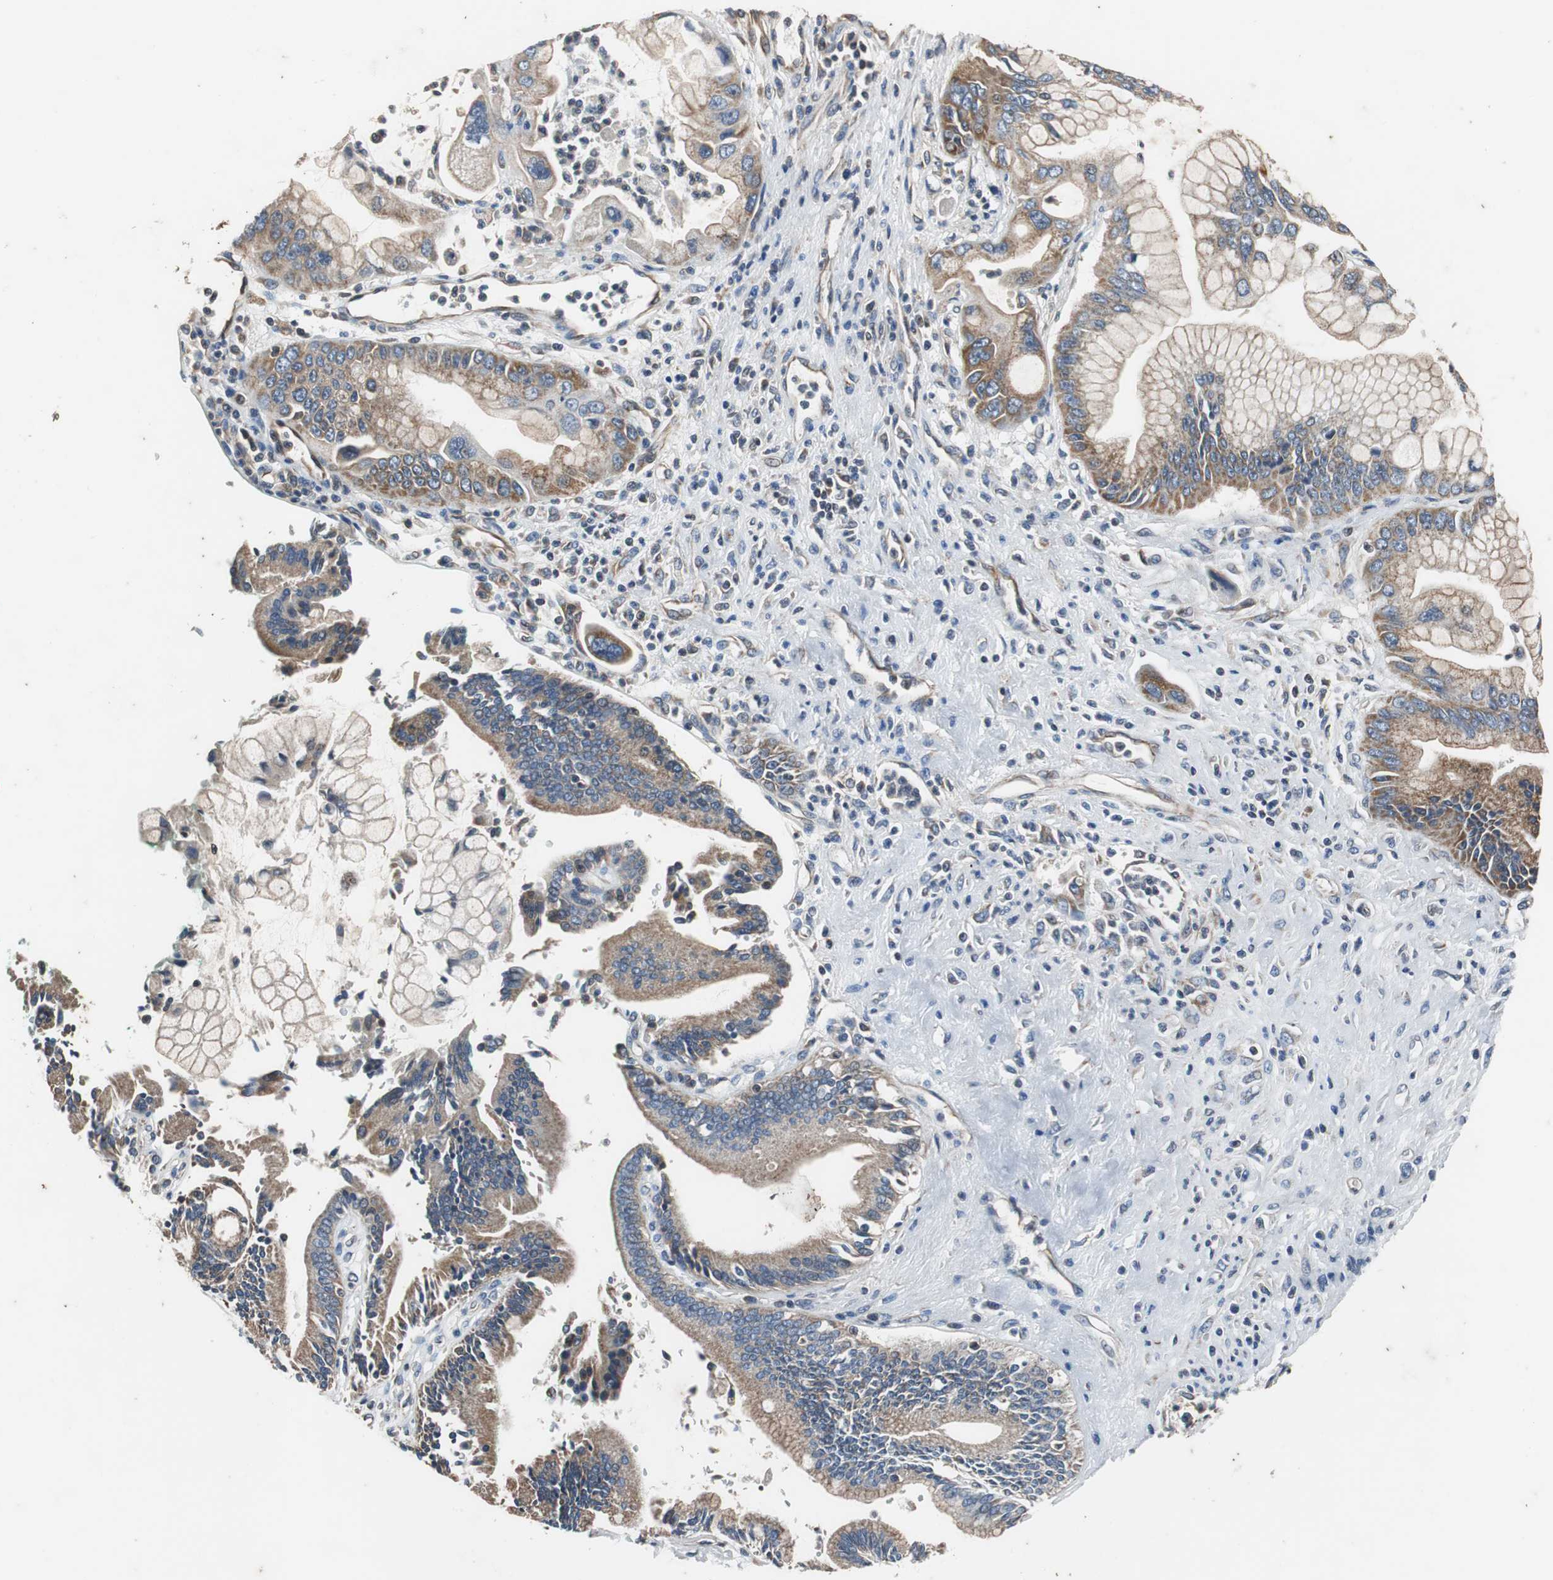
{"staining": {"intensity": "weak", "quantity": ">75%", "location": "cytoplasmic/membranous"}, "tissue": "pancreatic cancer", "cell_type": "Tumor cells", "image_type": "cancer", "snomed": [{"axis": "morphology", "description": "Adenocarcinoma, NOS"}, {"axis": "topography", "description": "Pancreas"}], "caption": "The image demonstrates a brown stain indicating the presence of a protein in the cytoplasmic/membranous of tumor cells in pancreatic cancer.", "gene": "ACTR3", "patient": {"sex": "male", "age": 59}}